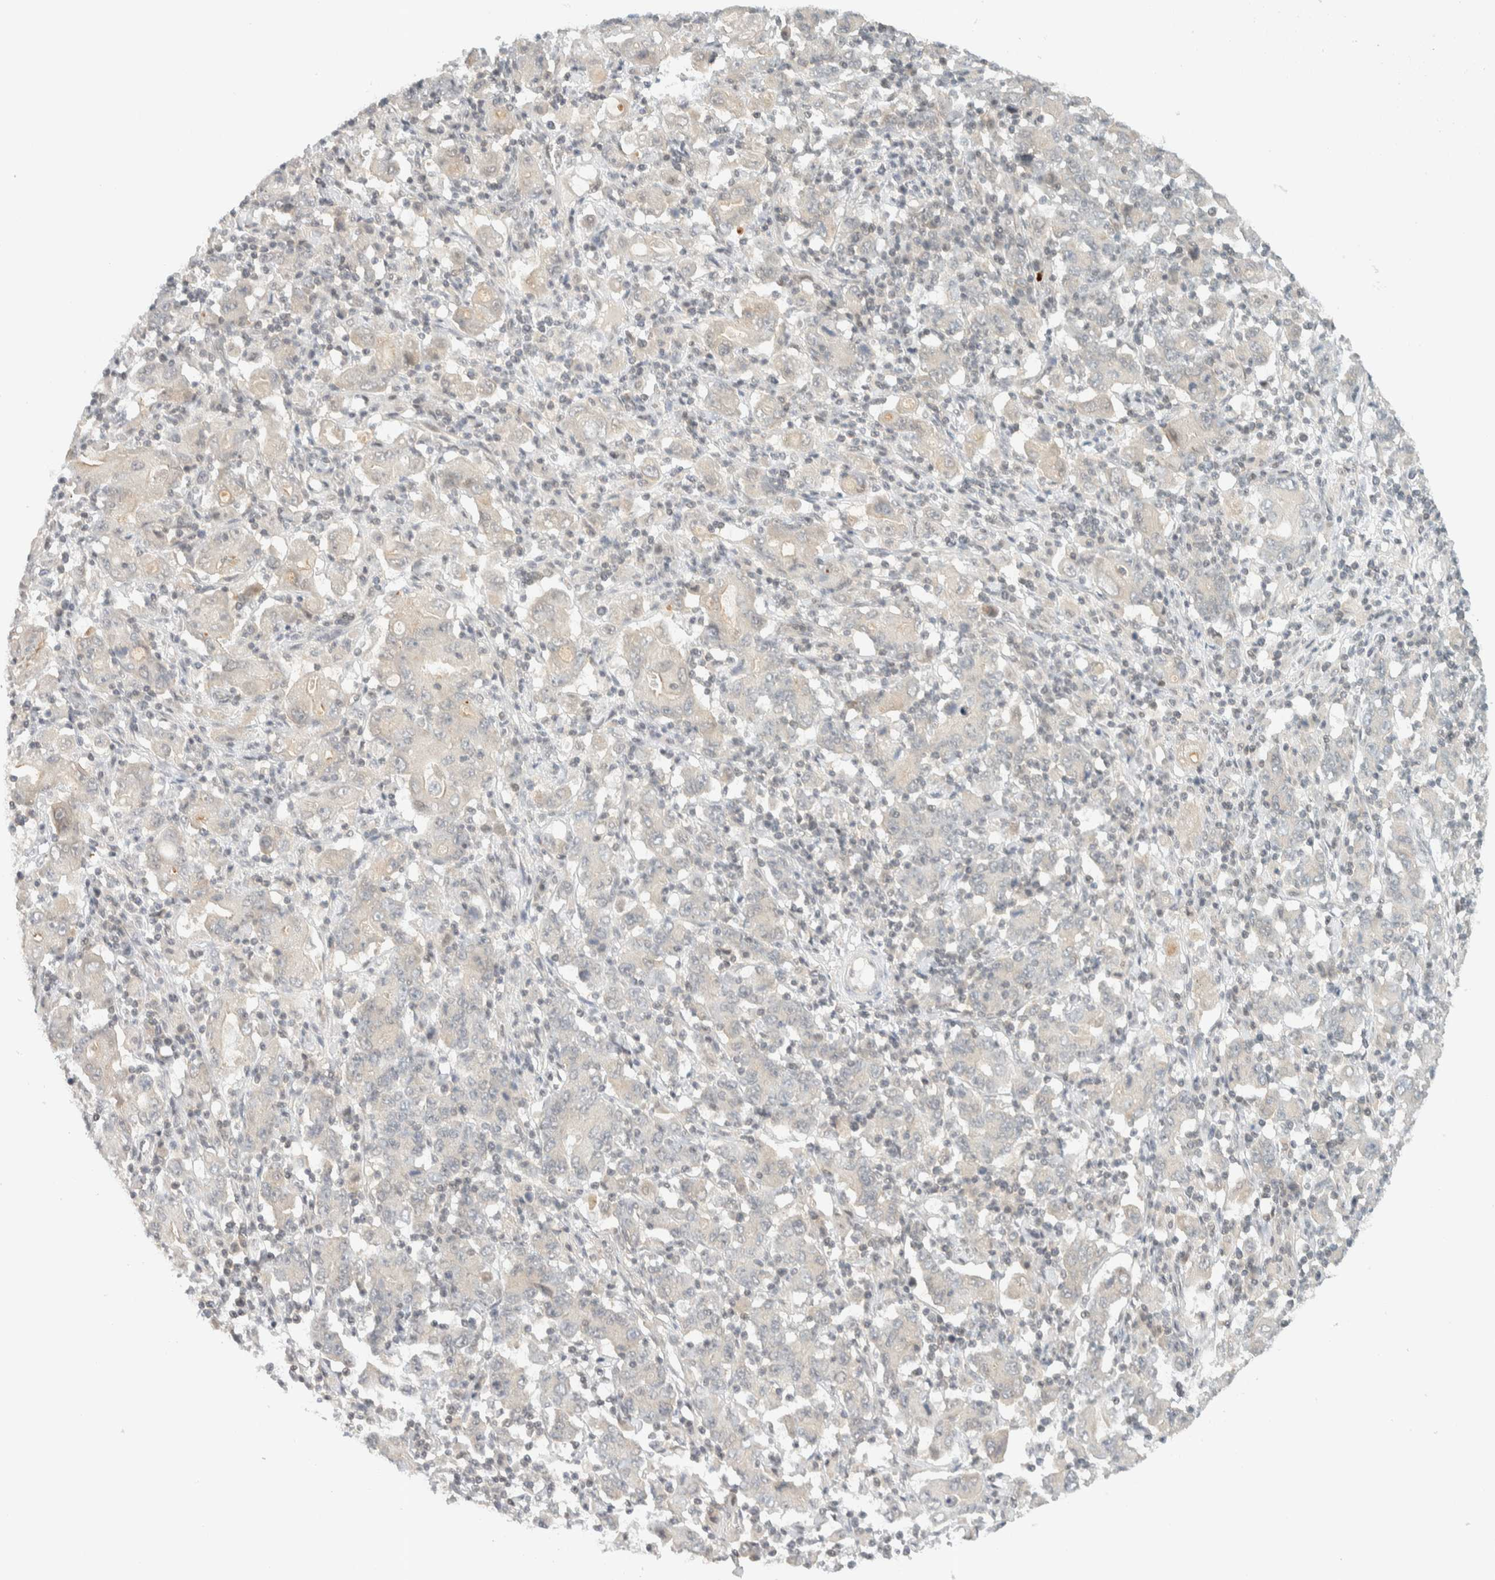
{"staining": {"intensity": "moderate", "quantity": "<25%", "location": "cytoplasmic/membranous"}, "tissue": "stomach cancer", "cell_type": "Tumor cells", "image_type": "cancer", "snomed": [{"axis": "morphology", "description": "Adenocarcinoma, NOS"}, {"axis": "topography", "description": "Stomach, upper"}], "caption": "Stomach cancer (adenocarcinoma) was stained to show a protein in brown. There is low levels of moderate cytoplasmic/membranous positivity in about <25% of tumor cells.", "gene": "KIFAP3", "patient": {"sex": "male", "age": 69}}